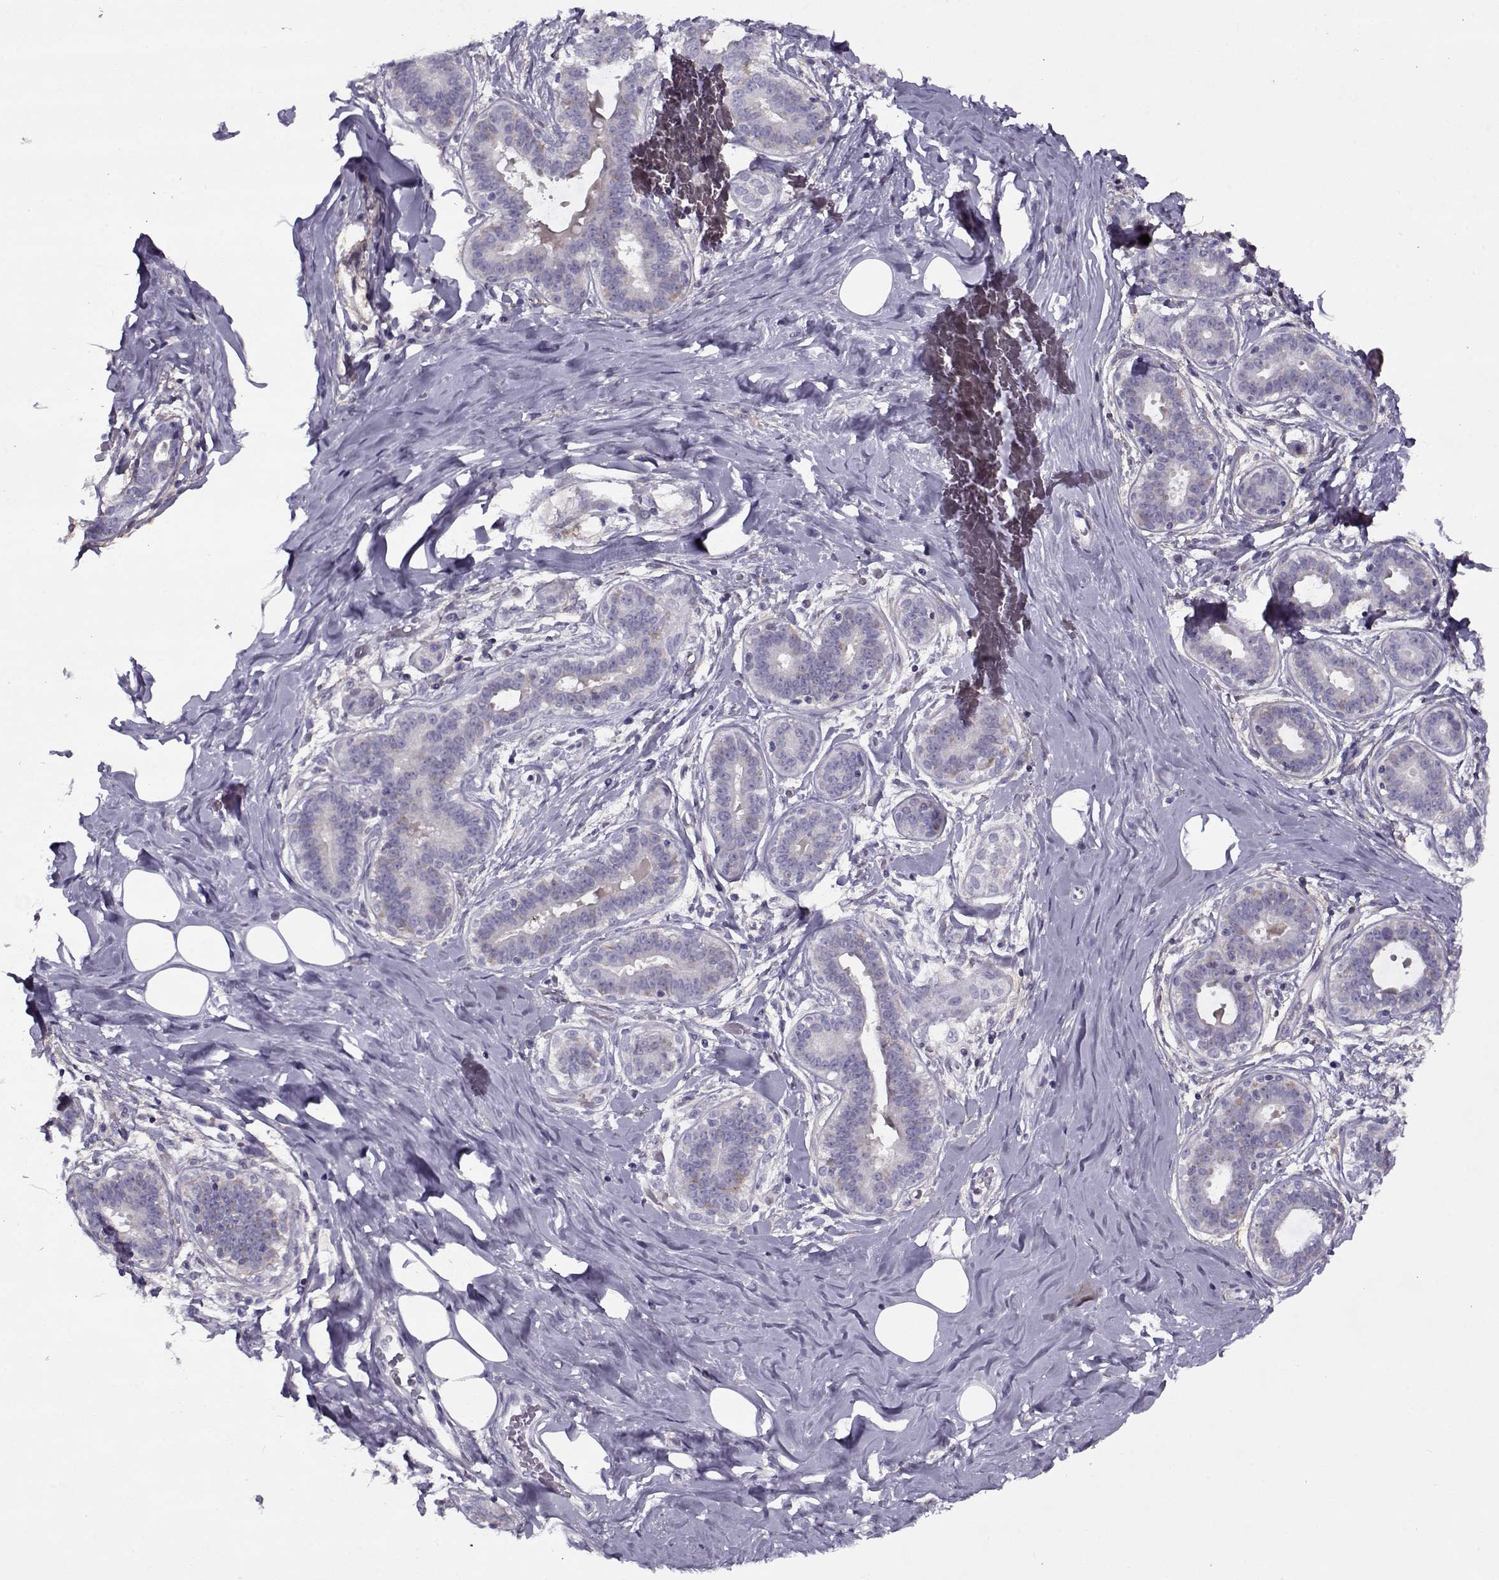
{"staining": {"intensity": "negative", "quantity": "none", "location": "none"}, "tissue": "breast", "cell_type": "Adipocytes", "image_type": "normal", "snomed": [{"axis": "morphology", "description": "Normal tissue, NOS"}, {"axis": "topography", "description": "Skin"}, {"axis": "topography", "description": "Breast"}], "caption": "IHC image of benign breast: human breast stained with DAB shows no significant protein positivity in adipocytes.", "gene": "PP2D1", "patient": {"sex": "female", "age": 43}}